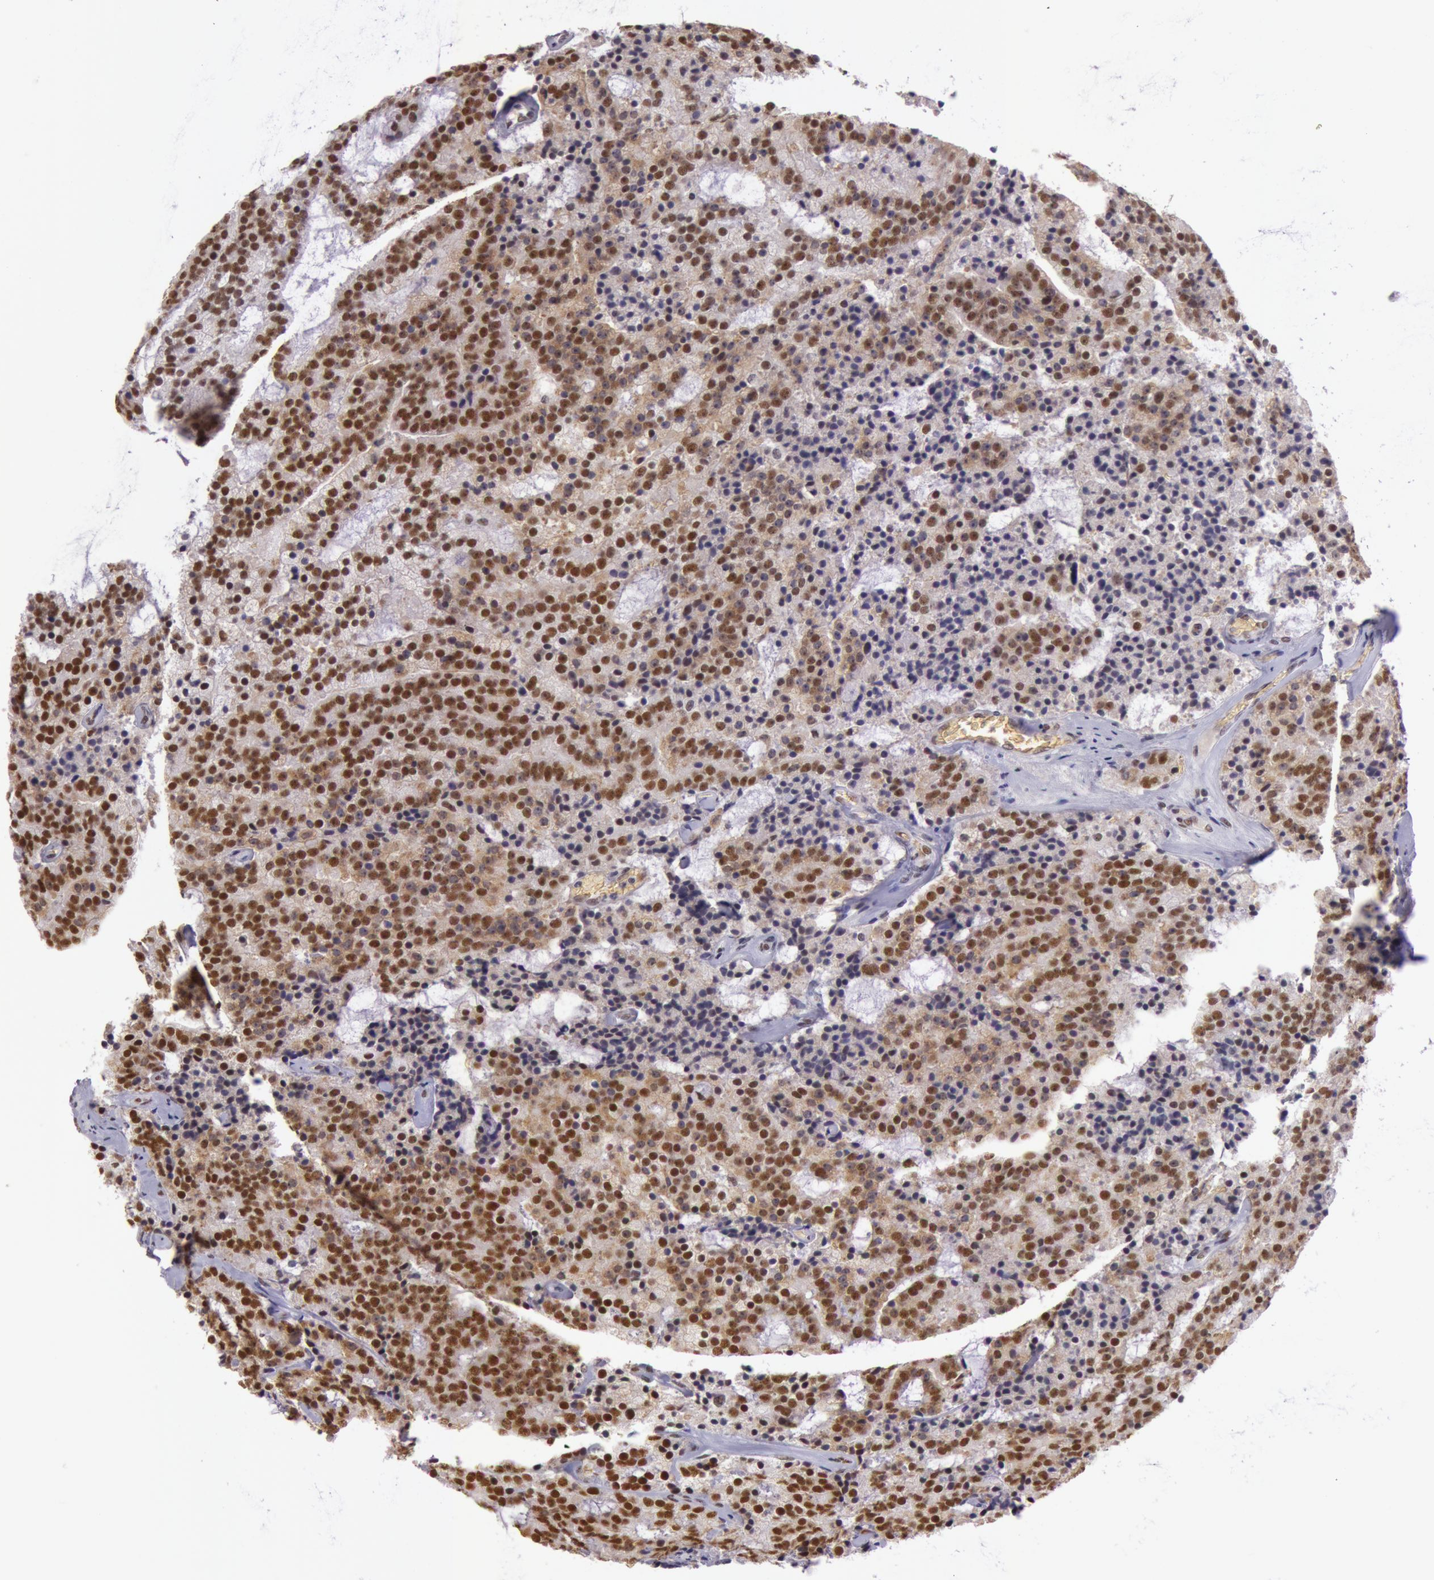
{"staining": {"intensity": "strong", "quantity": ">75%", "location": "nuclear"}, "tissue": "prostate cancer", "cell_type": "Tumor cells", "image_type": "cancer", "snomed": [{"axis": "morphology", "description": "Adenocarcinoma, Medium grade"}, {"axis": "topography", "description": "Prostate"}], "caption": "There is high levels of strong nuclear positivity in tumor cells of prostate medium-grade adenocarcinoma, as demonstrated by immunohistochemical staining (brown color).", "gene": "NBN", "patient": {"sex": "male", "age": 65}}